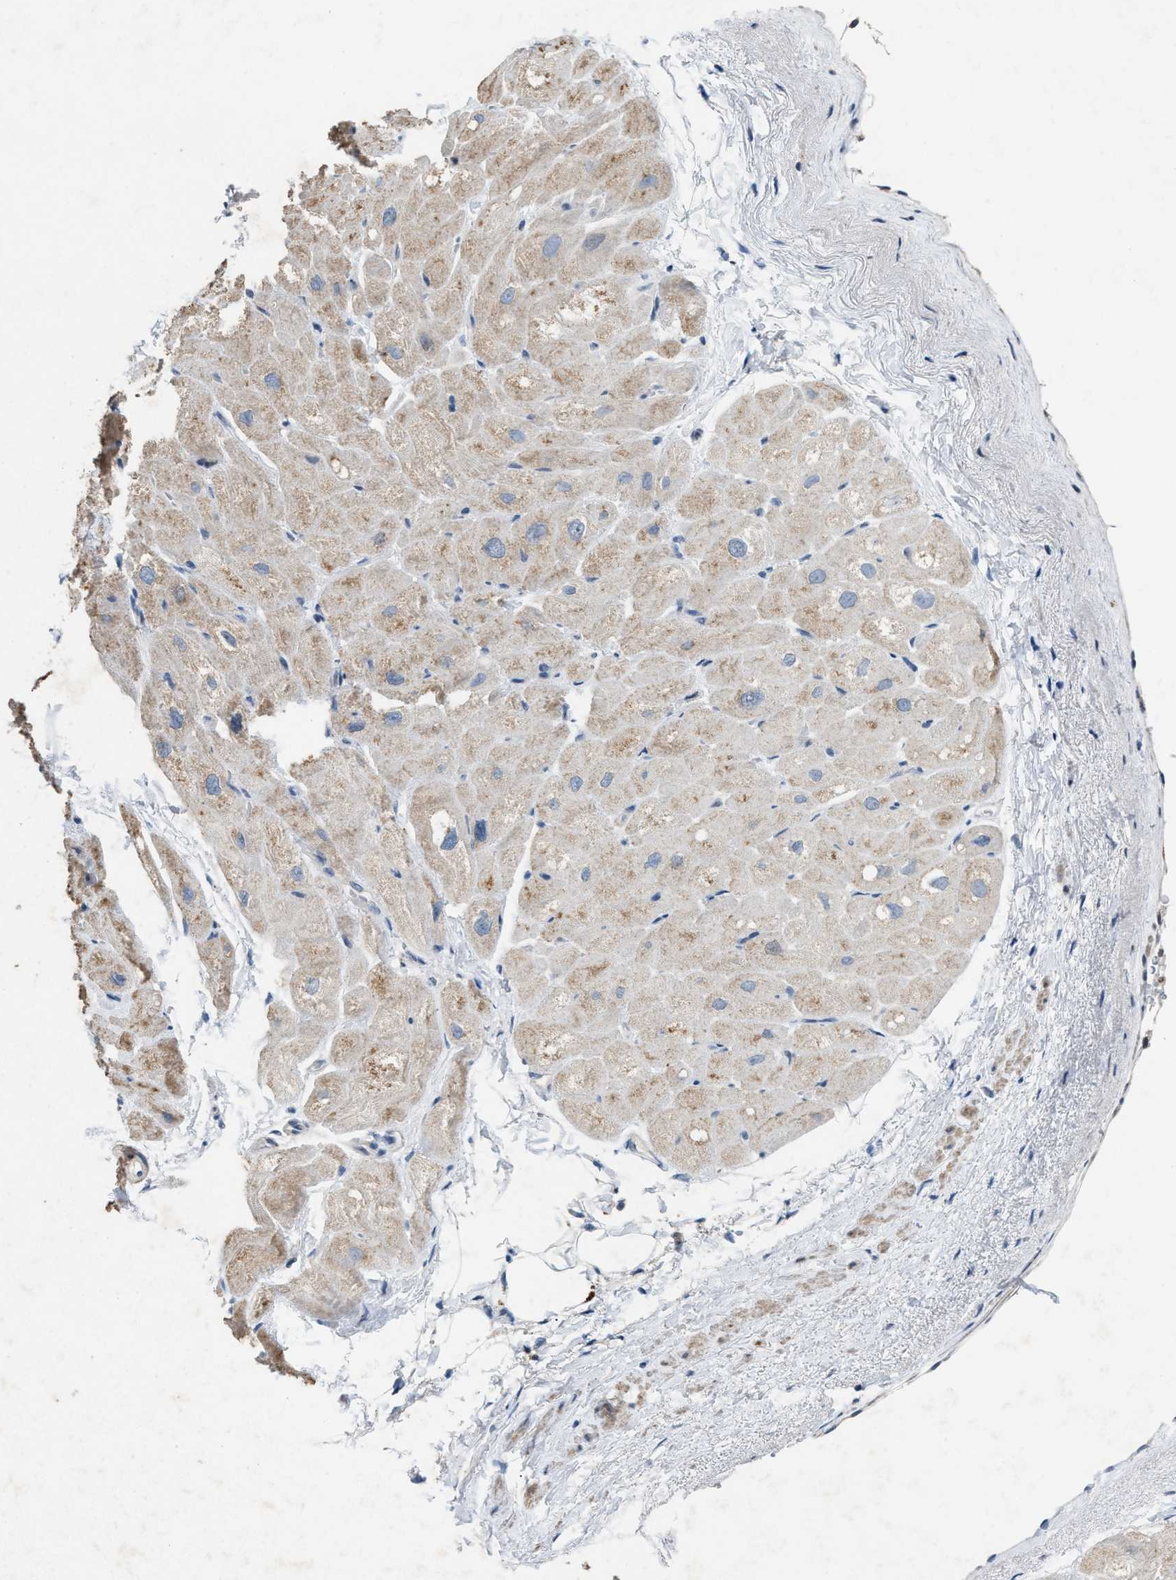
{"staining": {"intensity": "weak", "quantity": "25%-75%", "location": "cytoplasmic/membranous"}, "tissue": "heart muscle", "cell_type": "Cardiomyocytes", "image_type": "normal", "snomed": [{"axis": "morphology", "description": "Normal tissue, NOS"}, {"axis": "topography", "description": "Heart"}], "caption": "Unremarkable heart muscle reveals weak cytoplasmic/membranous staining in about 25%-75% of cardiomyocytes (Brightfield microscopy of DAB IHC at high magnification)..", "gene": "SLC5A5", "patient": {"sex": "male", "age": 49}}